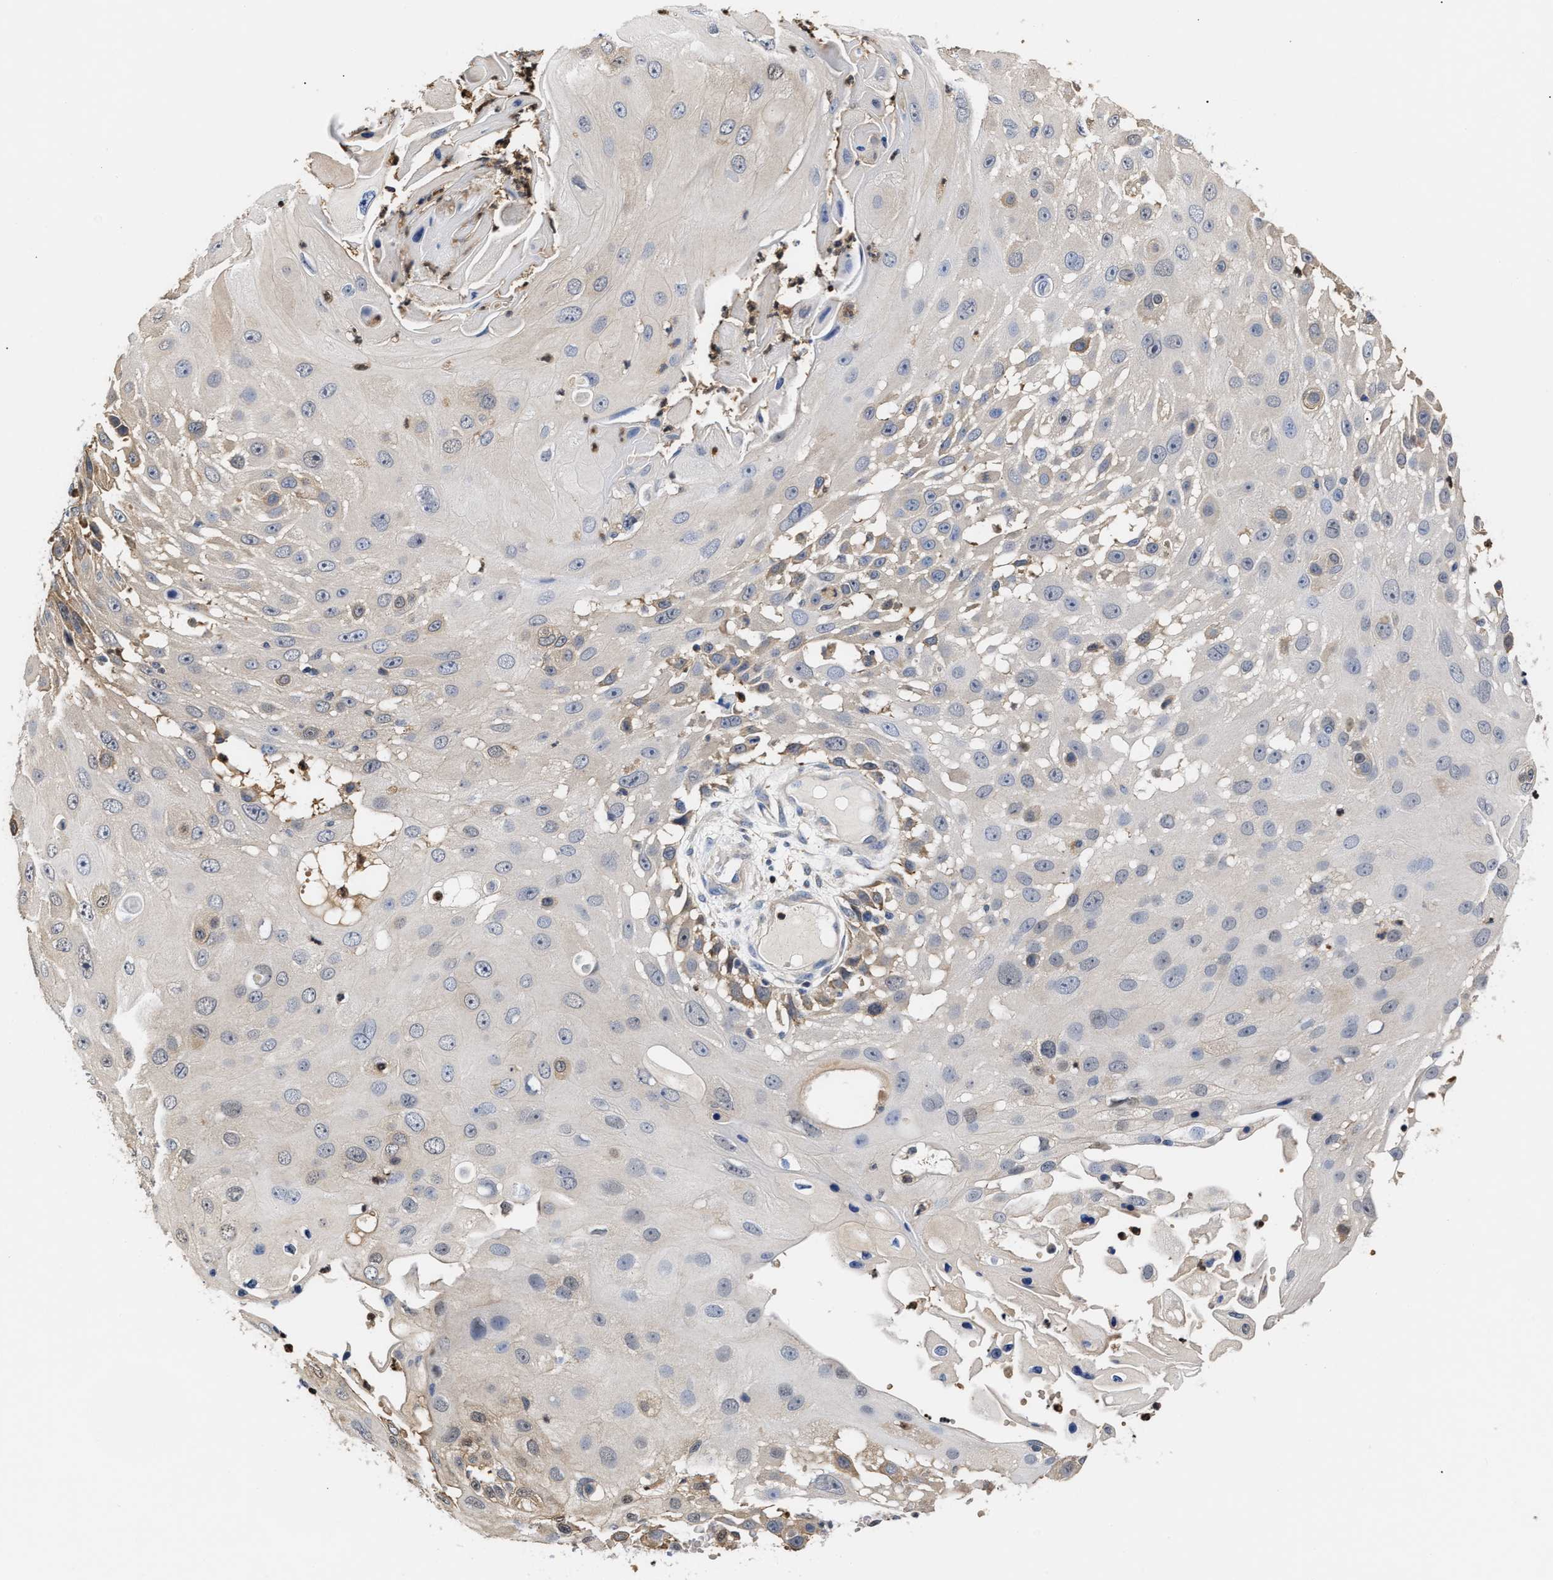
{"staining": {"intensity": "weak", "quantity": "<25%", "location": "cytoplasmic/membranous"}, "tissue": "skin cancer", "cell_type": "Tumor cells", "image_type": "cancer", "snomed": [{"axis": "morphology", "description": "Squamous cell carcinoma, NOS"}, {"axis": "topography", "description": "Skin"}], "caption": "High power microscopy photomicrograph of an IHC photomicrograph of skin cancer, revealing no significant positivity in tumor cells.", "gene": "KLHDC1", "patient": {"sex": "female", "age": 44}}